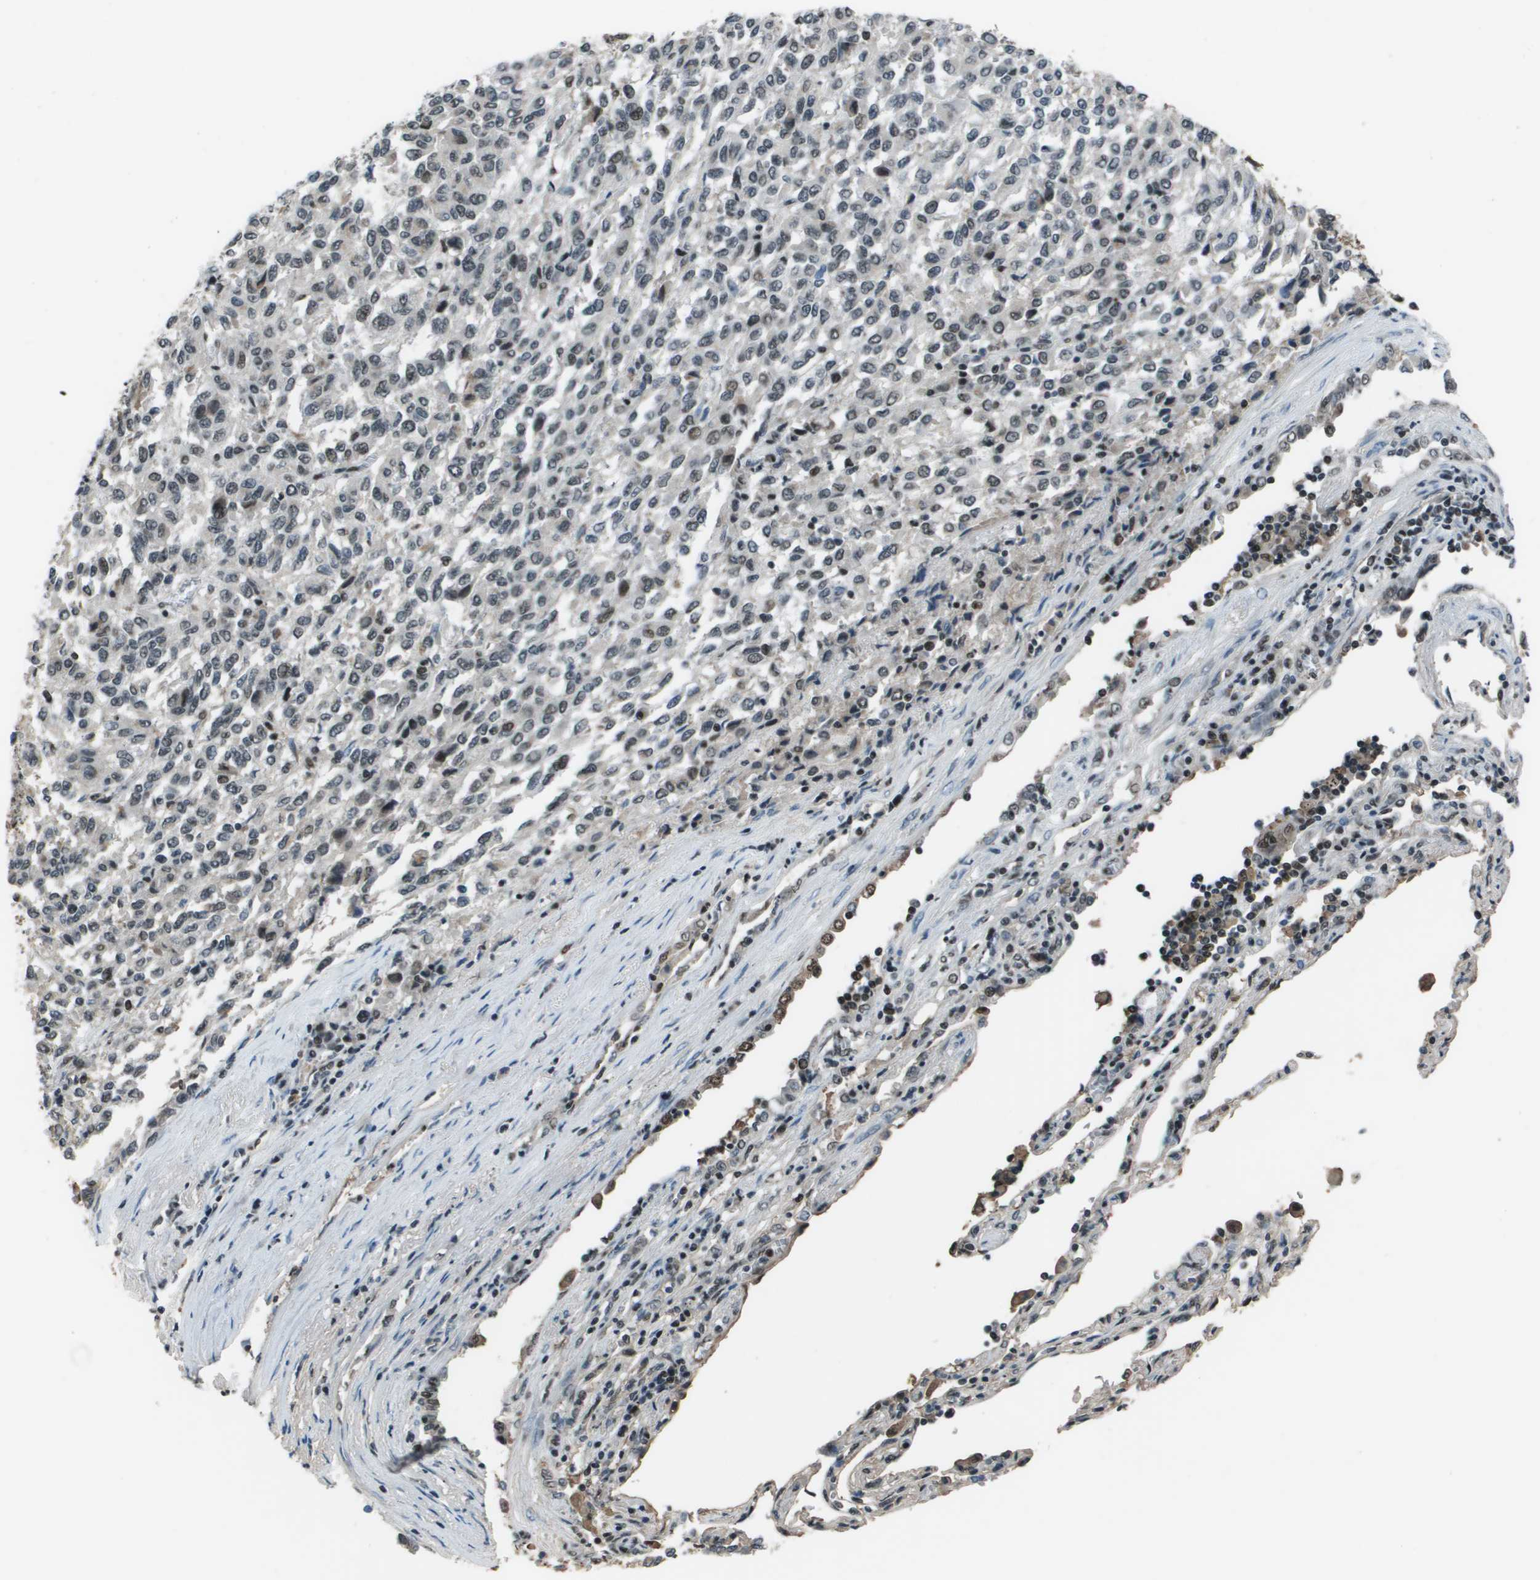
{"staining": {"intensity": "moderate", "quantity": "25%-75%", "location": "nuclear"}, "tissue": "melanoma", "cell_type": "Tumor cells", "image_type": "cancer", "snomed": [{"axis": "morphology", "description": "Malignant melanoma, Metastatic site"}, {"axis": "topography", "description": "Lung"}], "caption": "A medium amount of moderate nuclear staining is identified in approximately 25%-75% of tumor cells in melanoma tissue.", "gene": "THRAP3", "patient": {"sex": "male", "age": 64}}